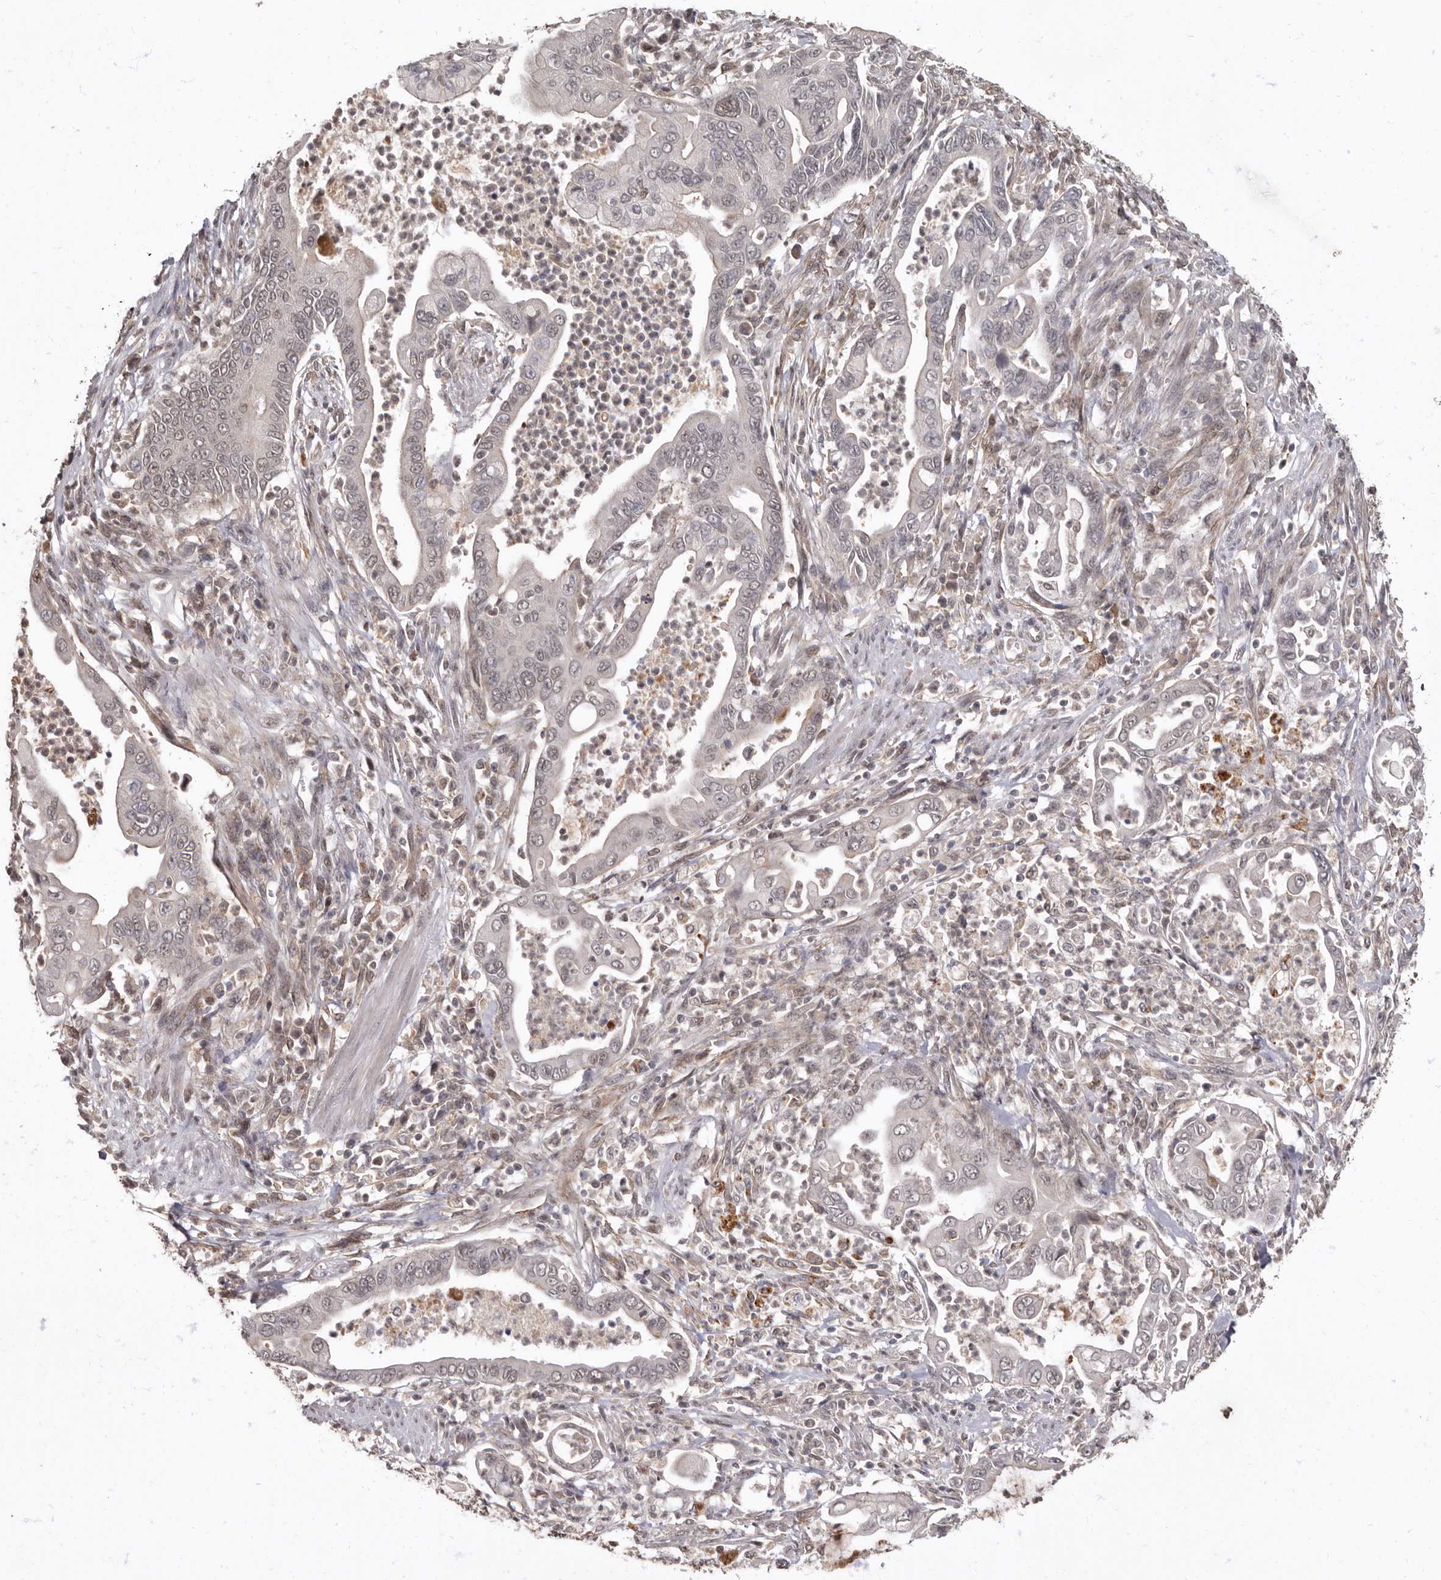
{"staining": {"intensity": "moderate", "quantity": "<25%", "location": "cytoplasmic/membranous"}, "tissue": "pancreatic cancer", "cell_type": "Tumor cells", "image_type": "cancer", "snomed": [{"axis": "morphology", "description": "Adenocarcinoma, NOS"}, {"axis": "topography", "description": "Pancreas"}], "caption": "DAB (3,3'-diaminobenzidine) immunohistochemical staining of human pancreatic adenocarcinoma exhibits moderate cytoplasmic/membranous protein expression in about <25% of tumor cells.", "gene": "LRGUK", "patient": {"sex": "male", "age": 78}}